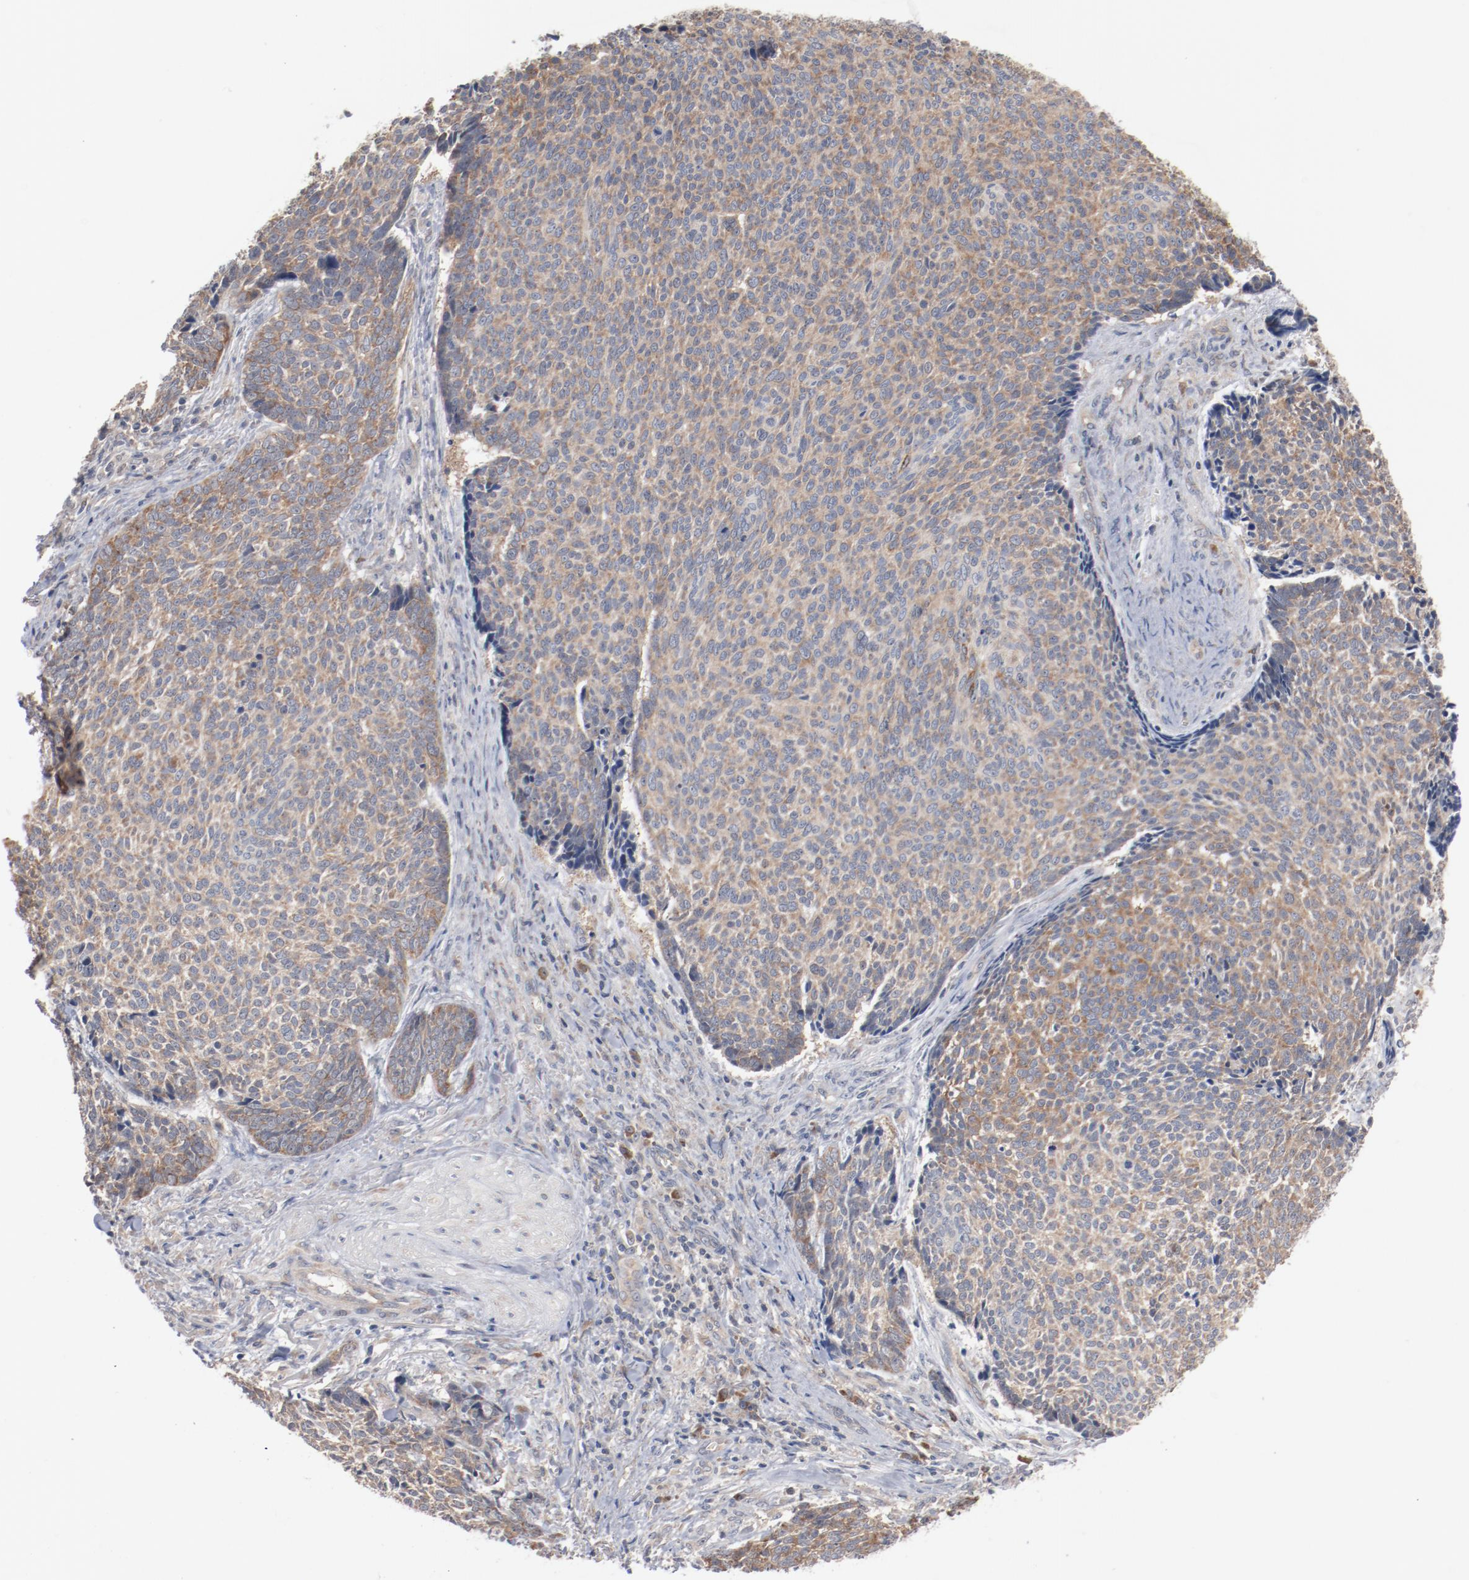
{"staining": {"intensity": "moderate", "quantity": ">75%", "location": "cytoplasmic/membranous"}, "tissue": "skin cancer", "cell_type": "Tumor cells", "image_type": "cancer", "snomed": [{"axis": "morphology", "description": "Basal cell carcinoma"}, {"axis": "topography", "description": "Skin"}], "caption": "Protein analysis of skin basal cell carcinoma tissue displays moderate cytoplasmic/membranous expression in about >75% of tumor cells. The protein of interest is shown in brown color, while the nuclei are stained blue.", "gene": "RNASE11", "patient": {"sex": "male", "age": 84}}